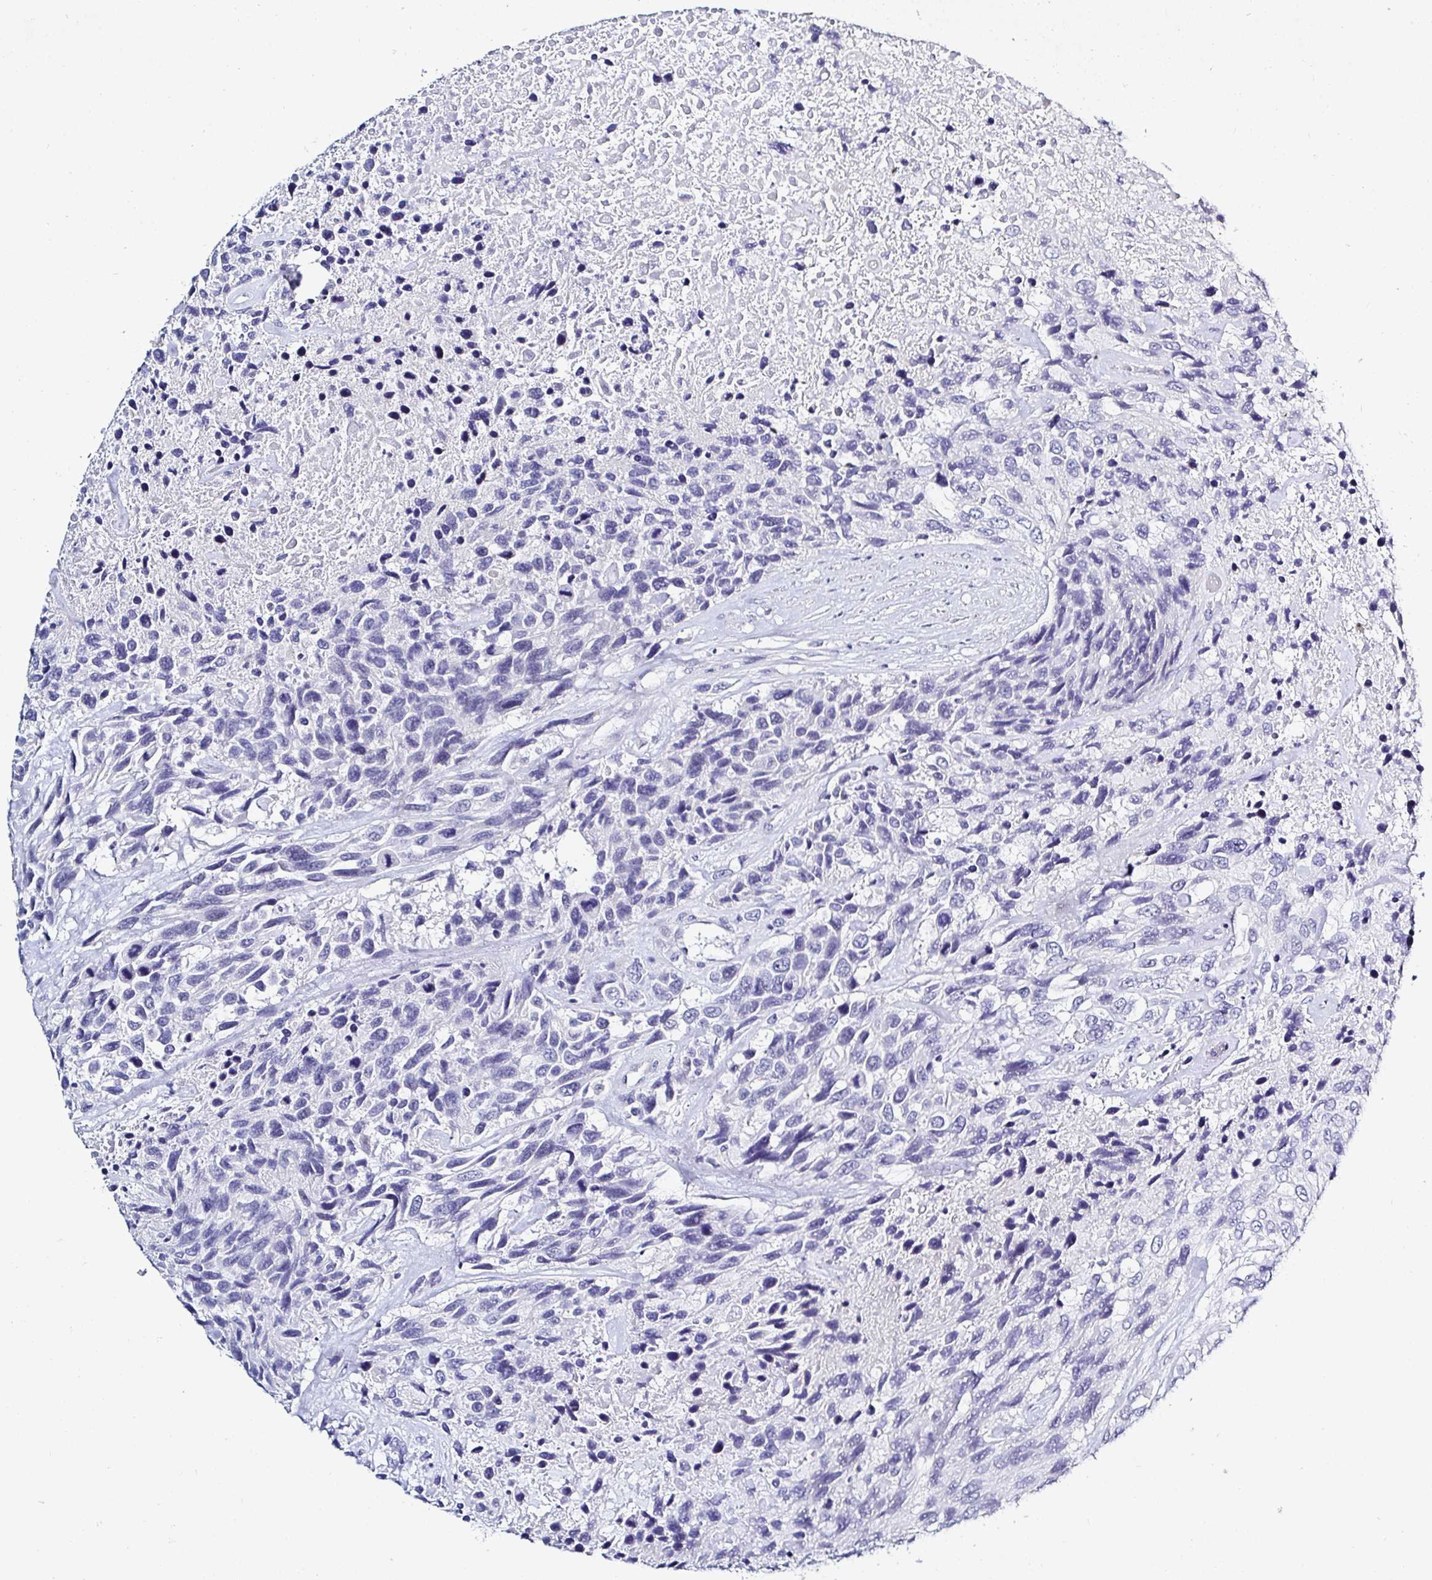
{"staining": {"intensity": "negative", "quantity": "none", "location": "none"}, "tissue": "urothelial cancer", "cell_type": "Tumor cells", "image_type": "cancer", "snomed": [{"axis": "morphology", "description": "Urothelial carcinoma, High grade"}, {"axis": "topography", "description": "Urinary bladder"}], "caption": "Immunohistochemical staining of human high-grade urothelial carcinoma reveals no significant expression in tumor cells.", "gene": "OR10K1", "patient": {"sex": "female", "age": 70}}